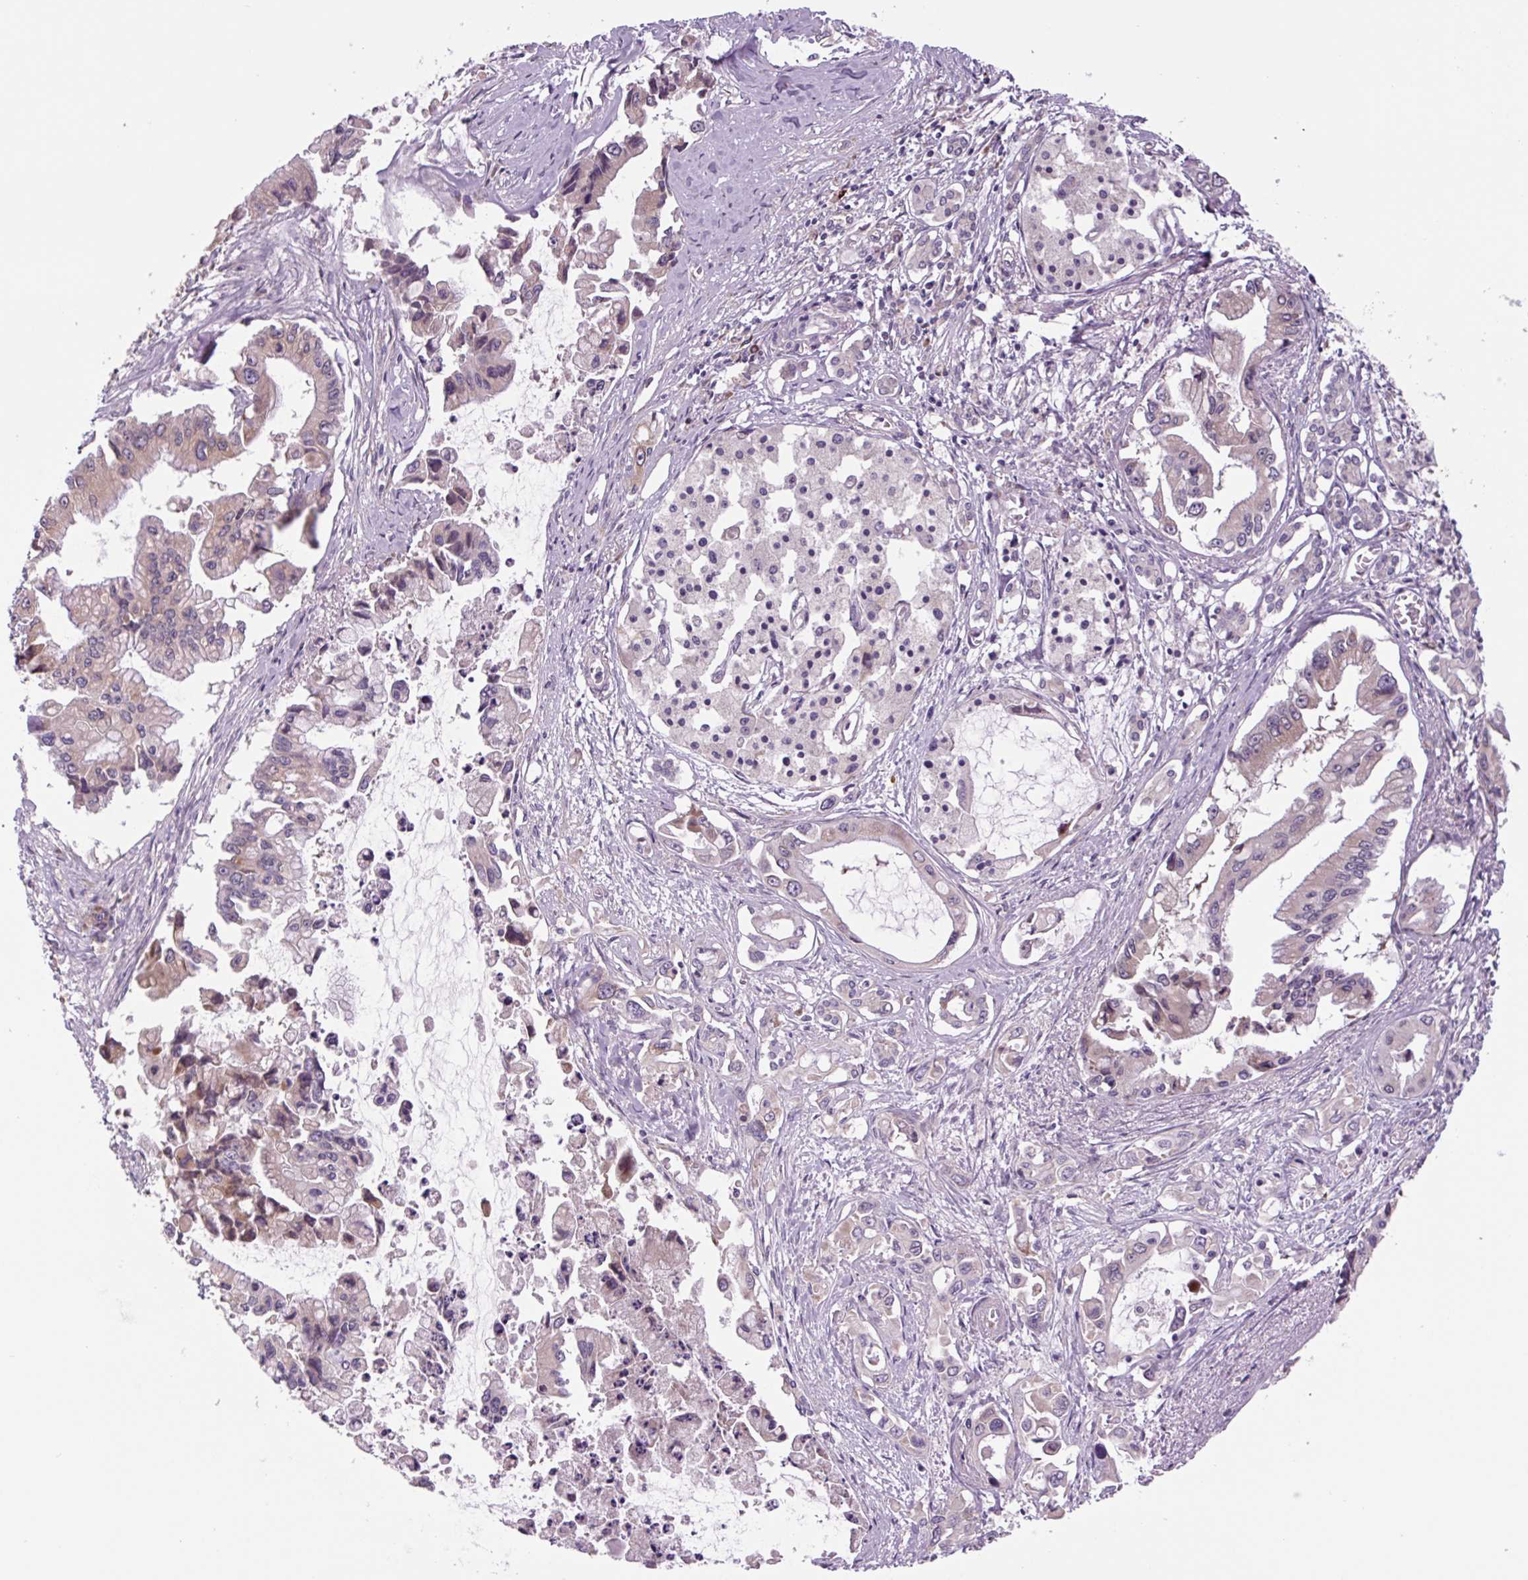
{"staining": {"intensity": "moderate", "quantity": "<25%", "location": "cytoplasmic/membranous"}, "tissue": "pancreatic cancer", "cell_type": "Tumor cells", "image_type": "cancer", "snomed": [{"axis": "morphology", "description": "Adenocarcinoma, NOS"}, {"axis": "topography", "description": "Pancreas"}], "caption": "Immunohistochemistry of pancreatic cancer (adenocarcinoma) shows low levels of moderate cytoplasmic/membranous expression in about <25% of tumor cells. The protein is shown in brown color, while the nuclei are stained blue.", "gene": "PLA2G4A", "patient": {"sex": "male", "age": 84}}